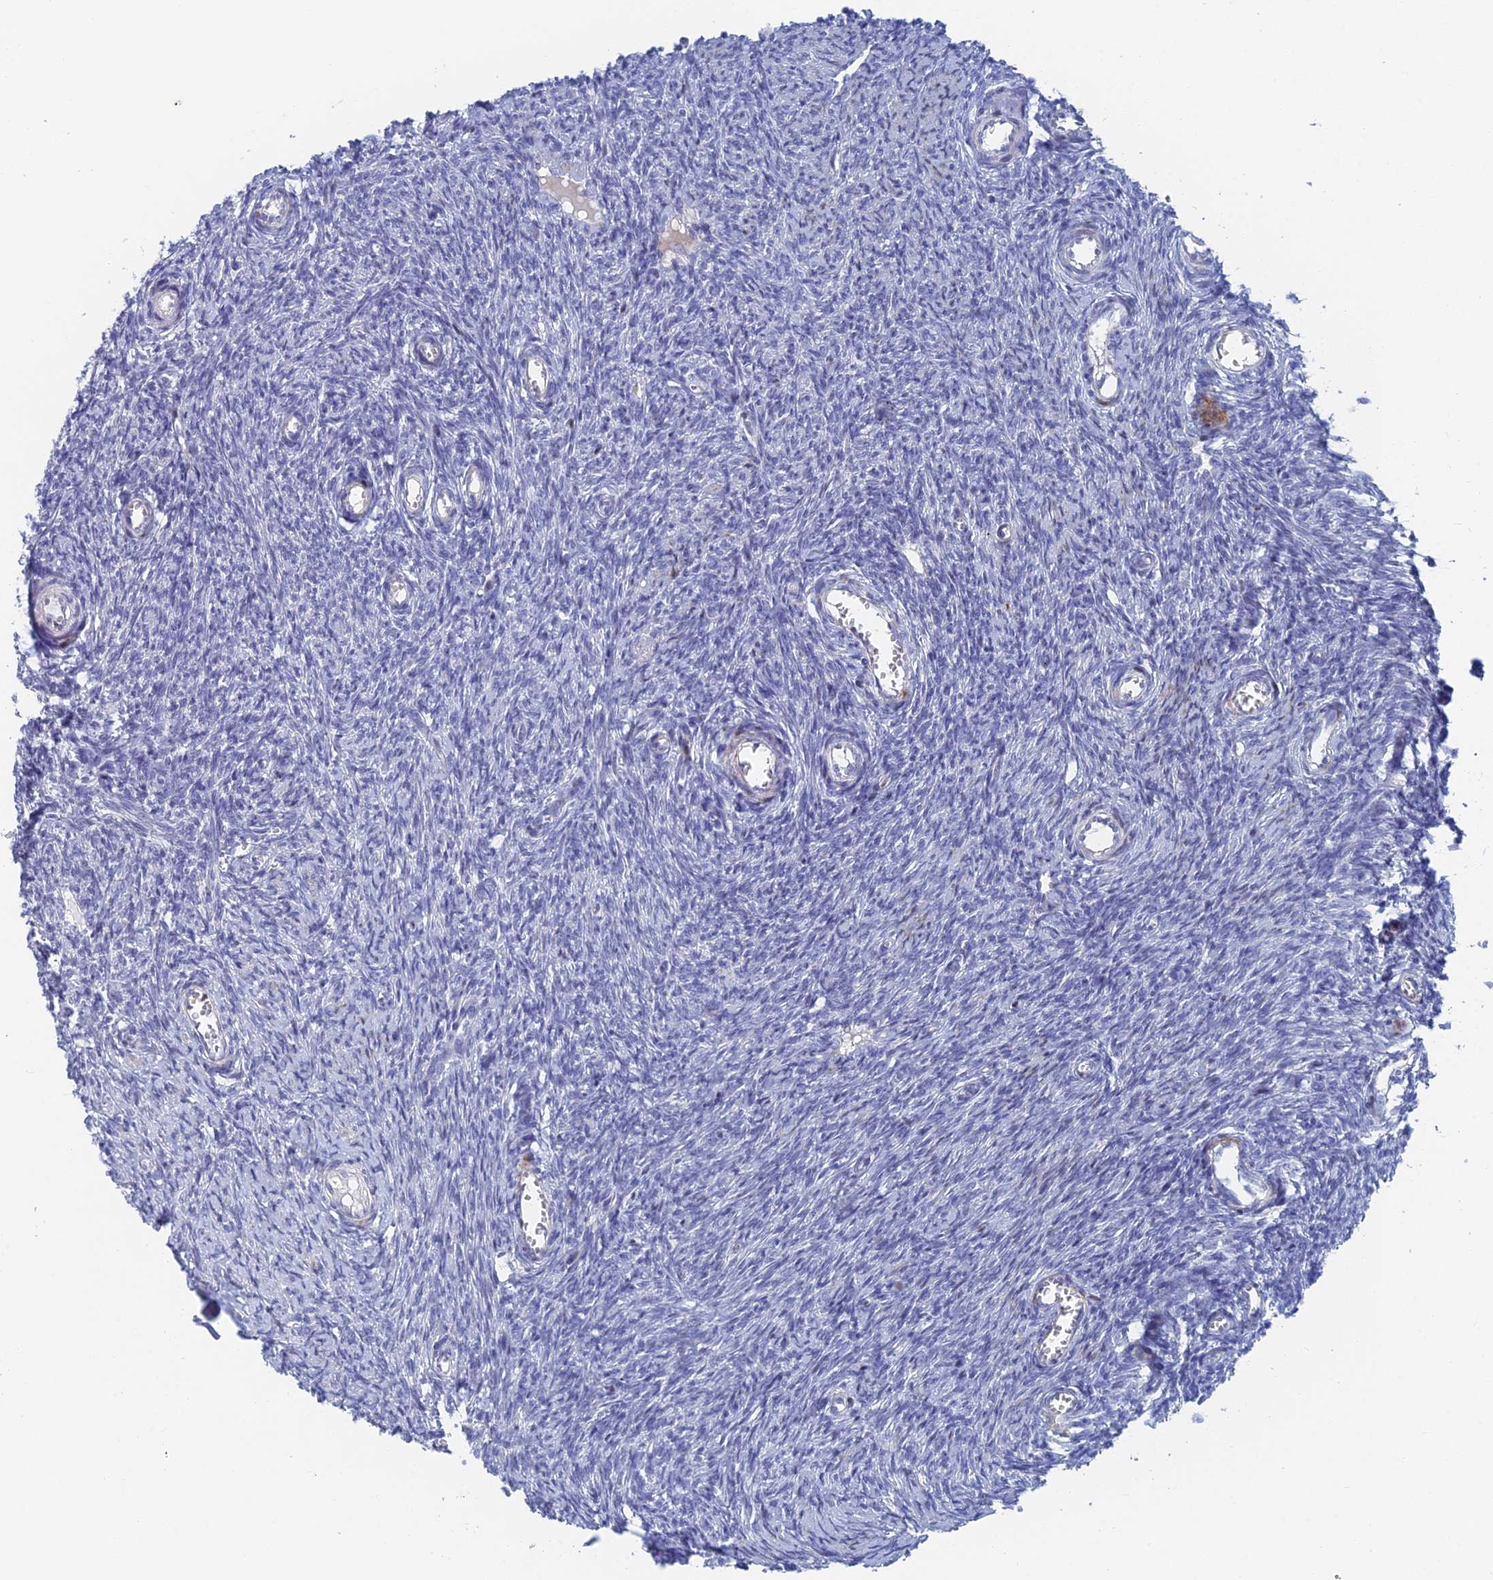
{"staining": {"intensity": "weak", "quantity": "<25%", "location": "nuclear"}, "tissue": "ovary", "cell_type": "Follicle cells", "image_type": "normal", "snomed": [{"axis": "morphology", "description": "Normal tissue, NOS"}, {"axis": "topography", "description": "Ovary"}], "caption": "Human ovary stained for a protein using immunohistochemistry demonstrates no positivity in follicle cells.", "gene": "DRGX", "patient": {"sex": "female", "age": 44}}